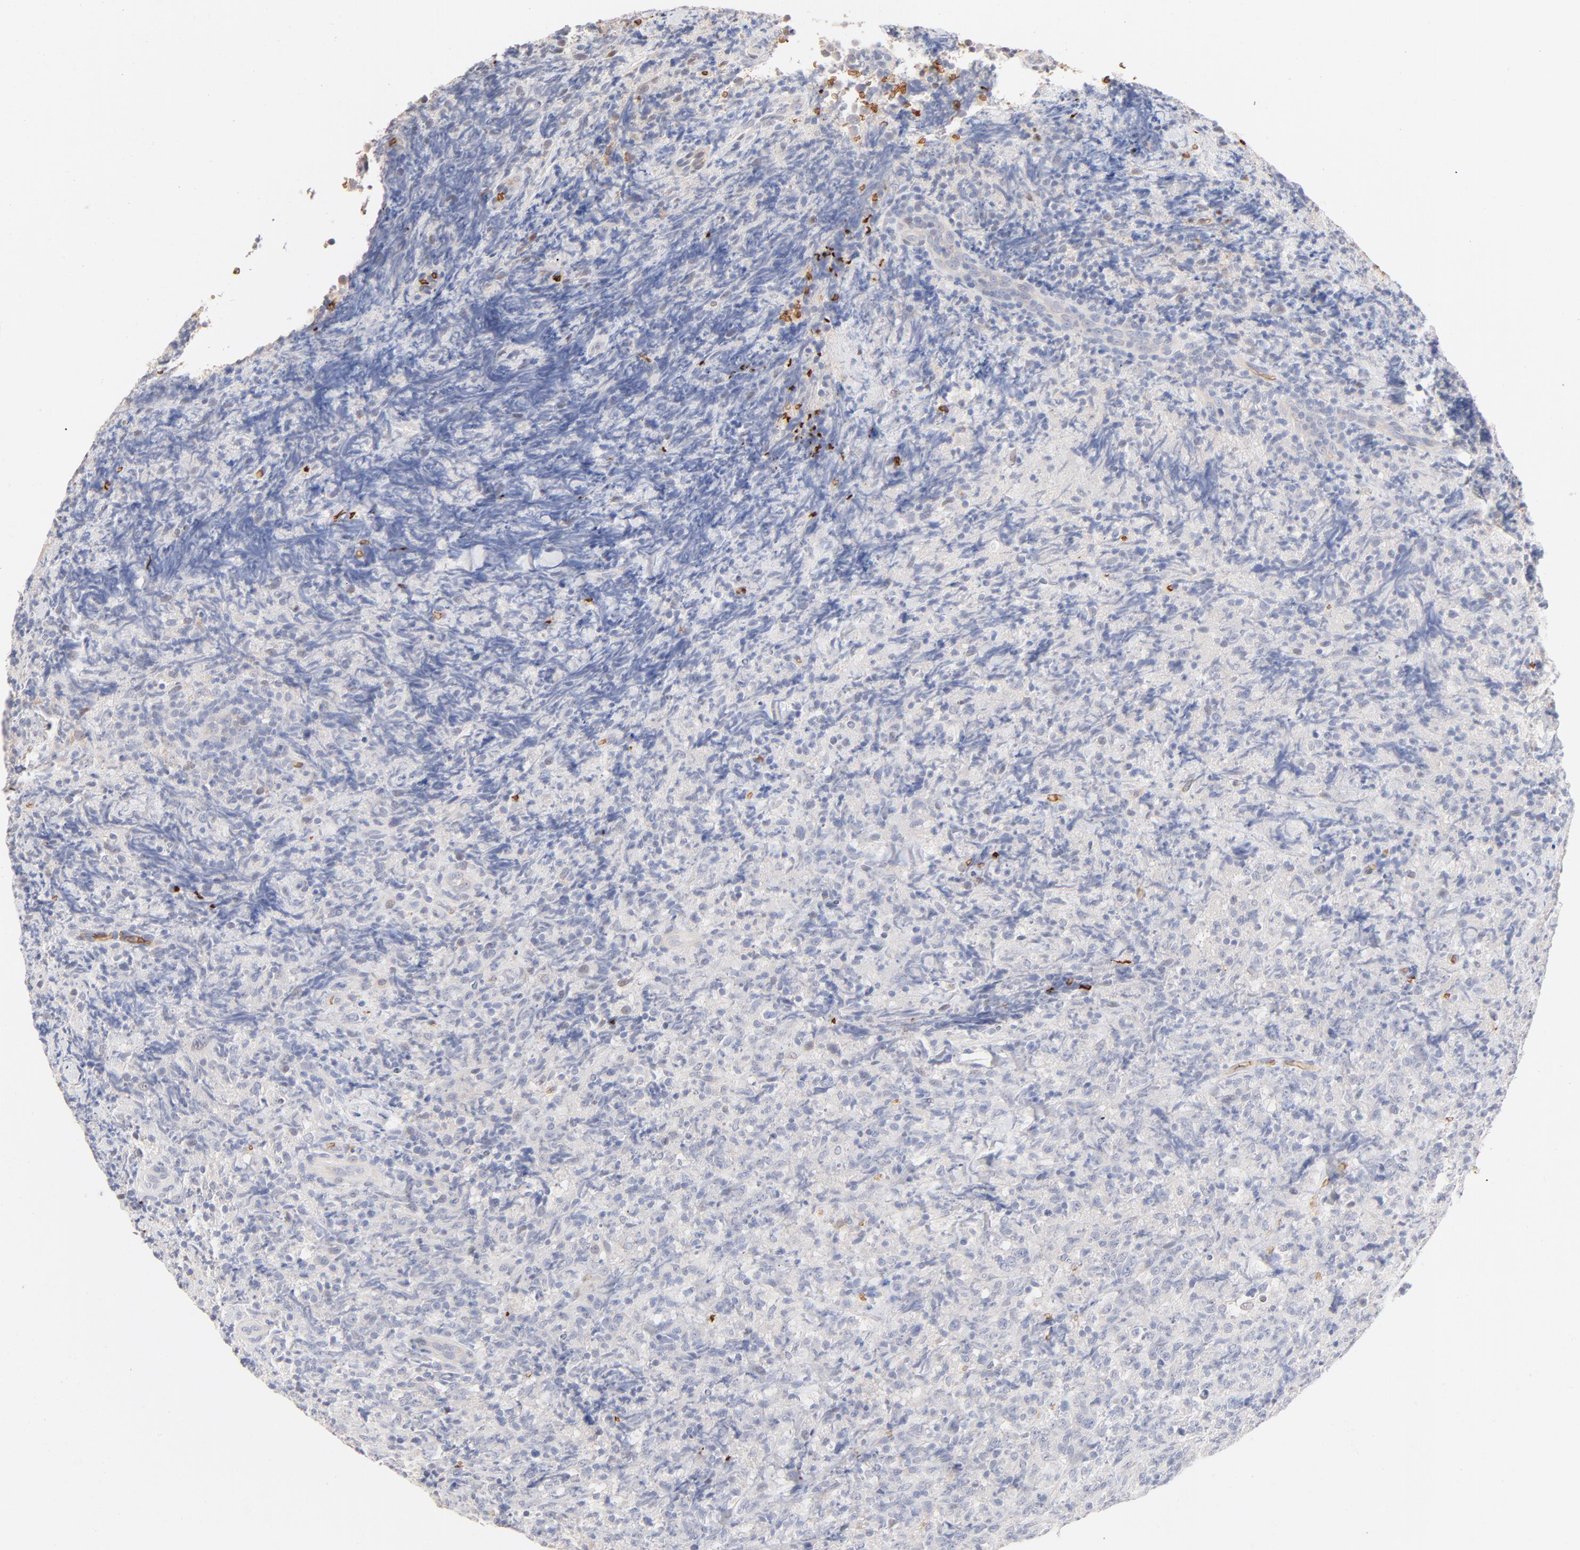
{"staining": {"intensity": "negative", "quantity": "none", "location": "none"}, "tissue": "lymphoma", "cell_type": "Tumor cells", "image_type": "cancer", "snomed": [{"axis": "morphology", "description": "Malignant lymphoma, non-Hodgkin's type, High grade"}, {"axis": "topography", "description": "Tonsil"}], "caption": "A photomicrograph of lymphoma stained for a protein displays no brown staining in tumor cells. (DAB (3,3'-diaminobenzidine) immunohistochemistry, high magnification).", "gene": "SPTB", "patient": {"sex": "female", "age": 36}}